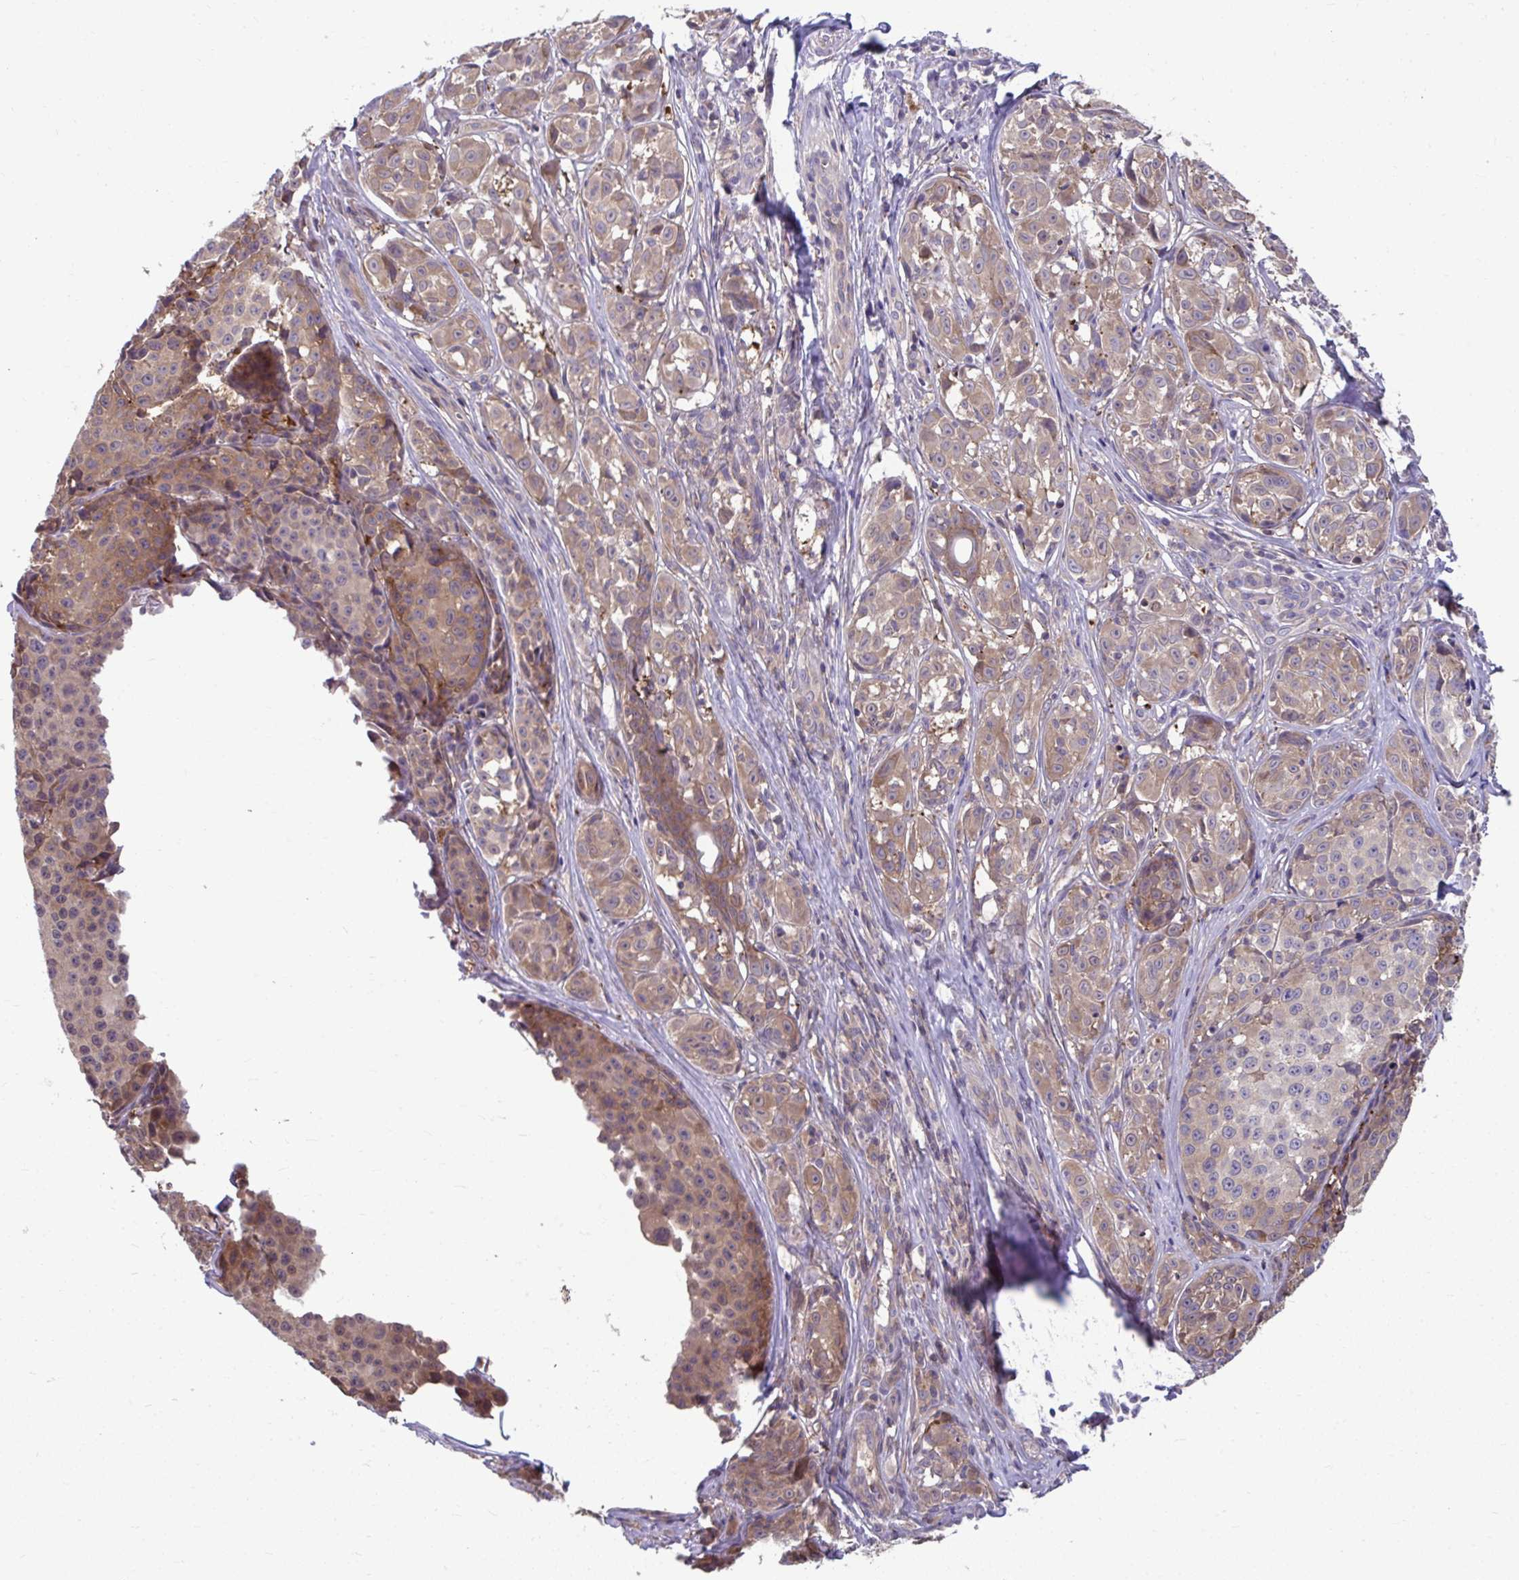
{"staining": {"intensity": "moderate", "quantity": ">75%", "location": "cytoplasmic/membranous"}, "tissue": "melanoma", "cell_type": "Tumor cells", "image_type": "cancer", "snomed": [{"axis": "morphology", "description": "Malignant melanoma, NOS"}, {"axis": "topography", "description": "Skin"}], "caption": "The immunohistochemical stain highlights moderate cytoplasmic/membranous expression in tumor cells of melanoma tissue. (DAB (3,3'-diaminobenzidine) = brown stain, brightfield microscopy at high magnification).", "gene": "PCDHB7", "patient": {"sex": "female", "age": 35}}